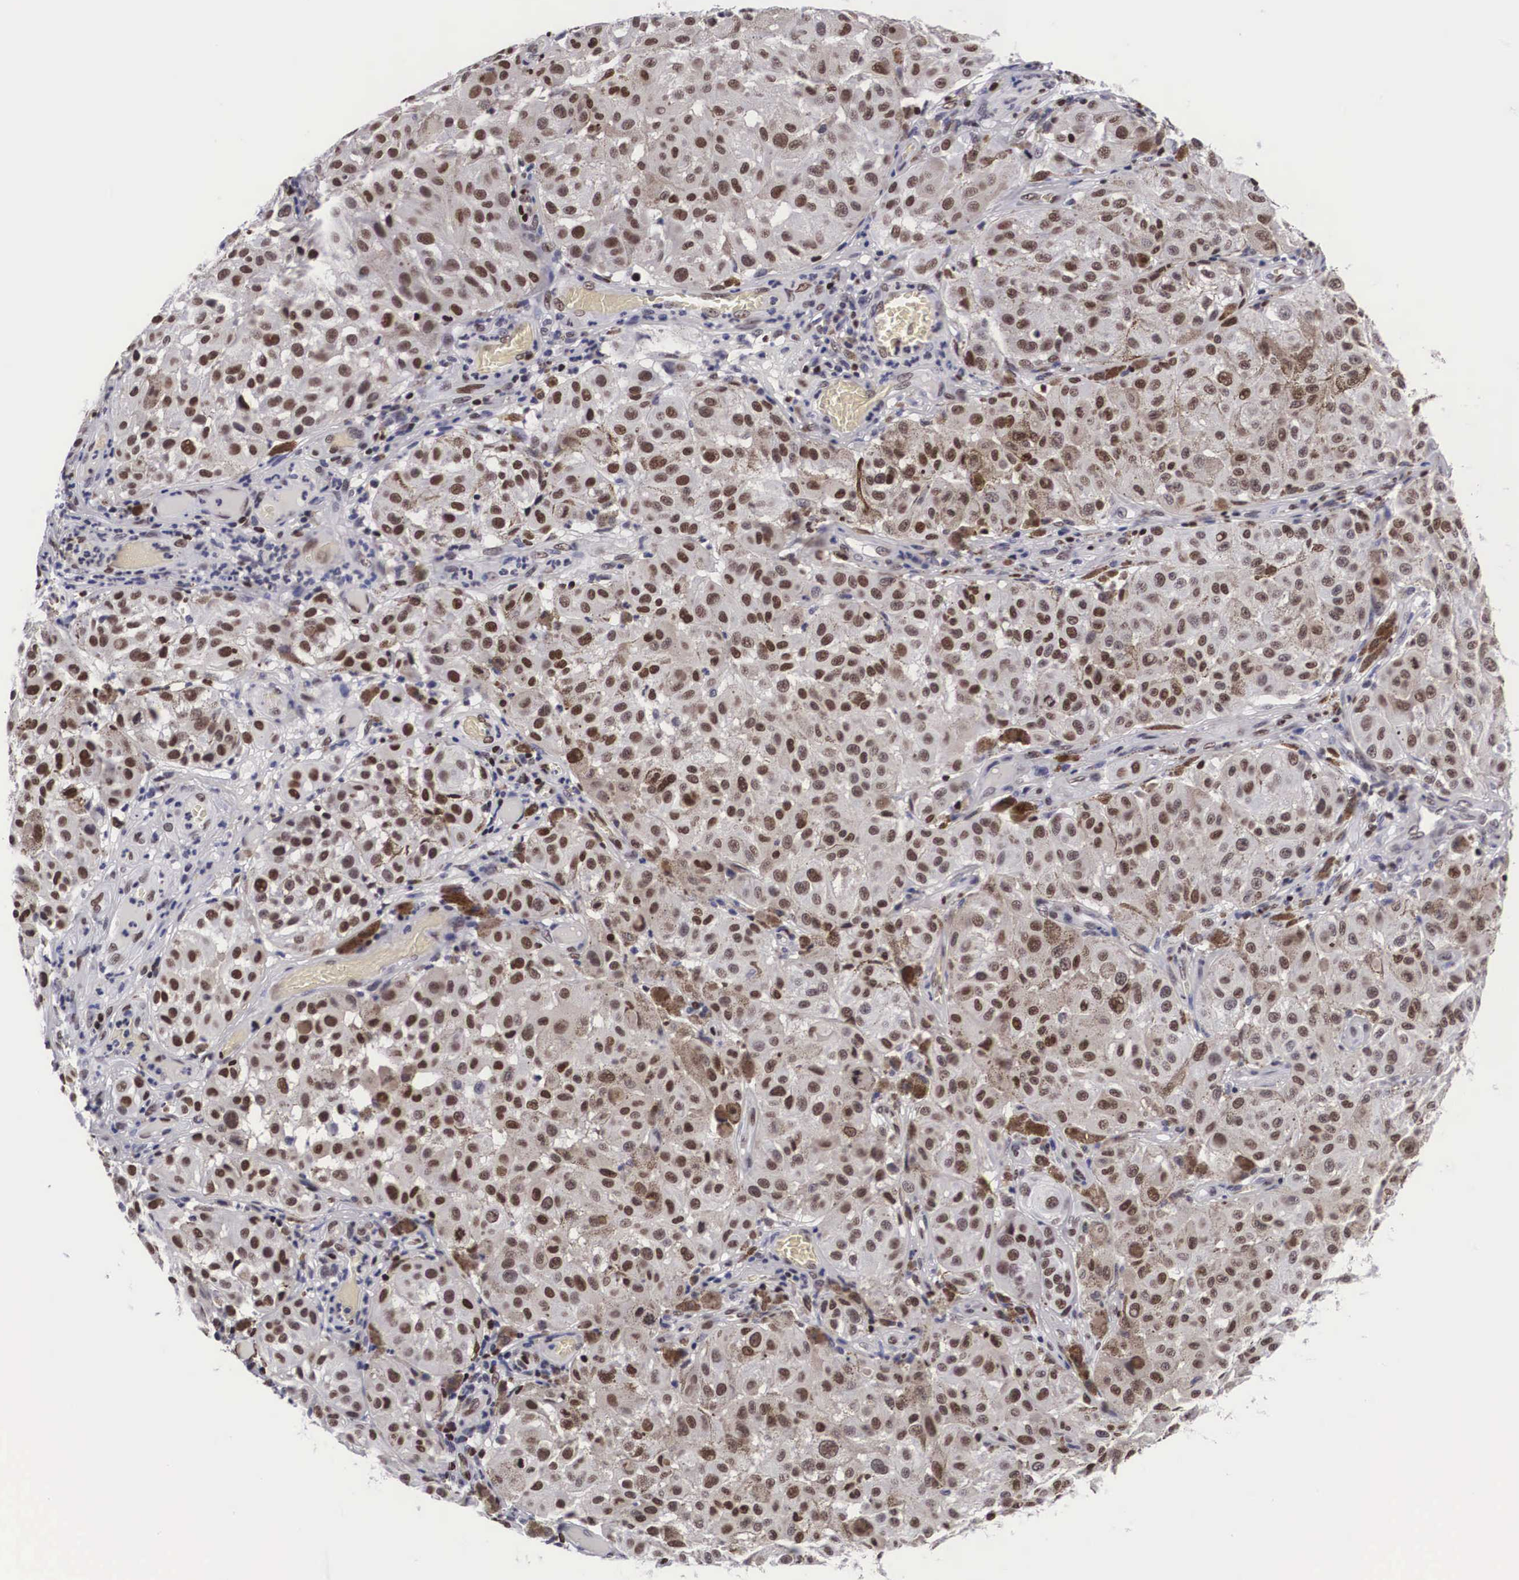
{"staining": {"intensity": "strong", "quantity": ">75%", "location": "nuclear"}, "tissue": "melanoma", "cell_type": "Tumor cells", "image_type": "cancer", "snomed": [{"axis": "morphology", "description": "Malignant melanoma, NOS"}, {"axis": "topography", "description": "Skin"}], "caption": "This micrograph reveals immunohistochemistry (IHC) staining of malignant melanoma, with high strong nuclear staining in approximately >75% of tumor cells.", "gene": "MECP2", "patient": {"sex": "female", "age": 64}}